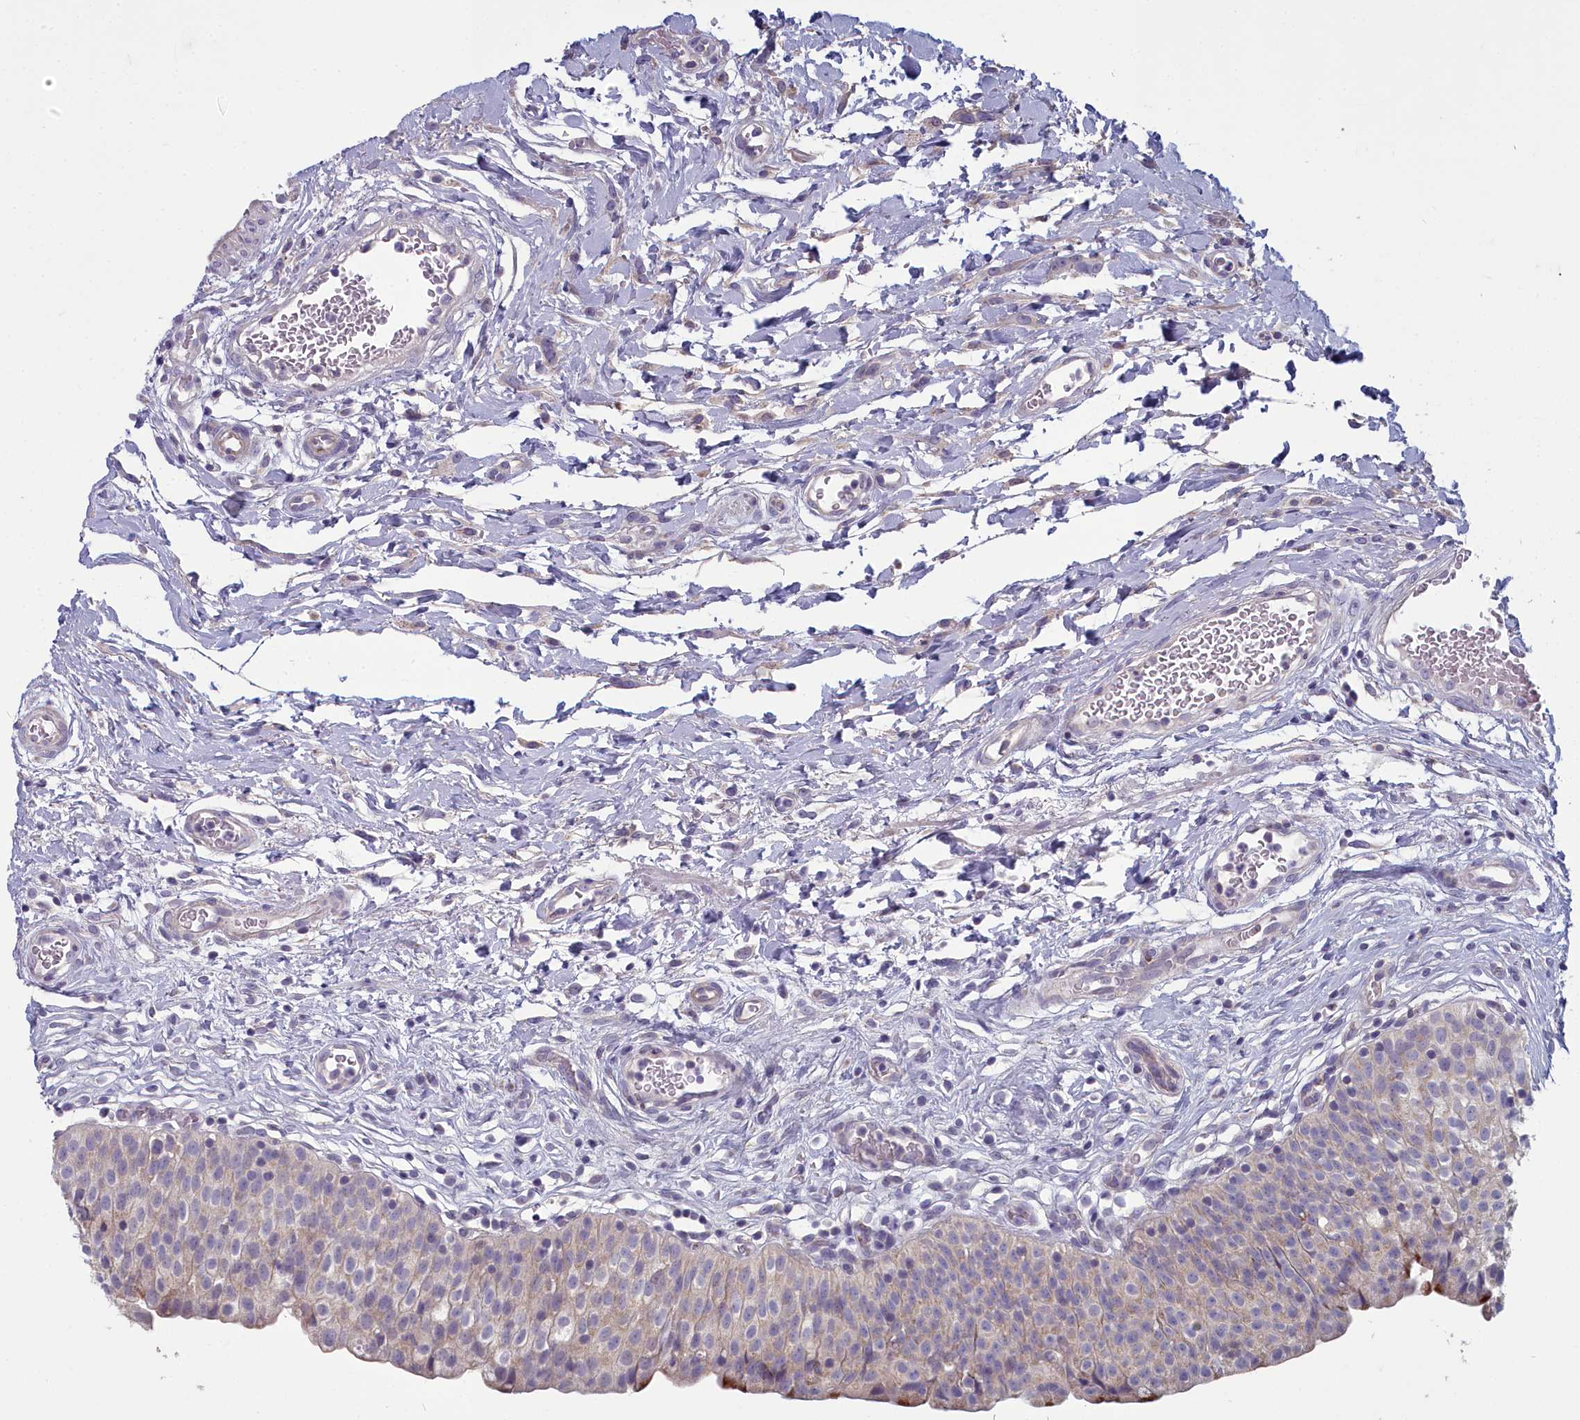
{"staining": {"intensity": "weak", "quantity": "25%-75%", "location": "cytoplasmic/membranous"}, "tissue": "urinary bladder", "cell_type": "Urothelial cells", "image_type": "normal", "snomed": [{"axis": "morphology", "description": "Normal tissue, NOS"}, {"axis": "topography", "description": "Urinary bladder"}], "caption": "IHC of benign human urinary bladder exhibits low levels of weak cytoplasmic/membranous staining in about 25%-75% of urothelial cells.", "gene": "INSYN2A", "patient": {"sex": "male", "age": 55}}